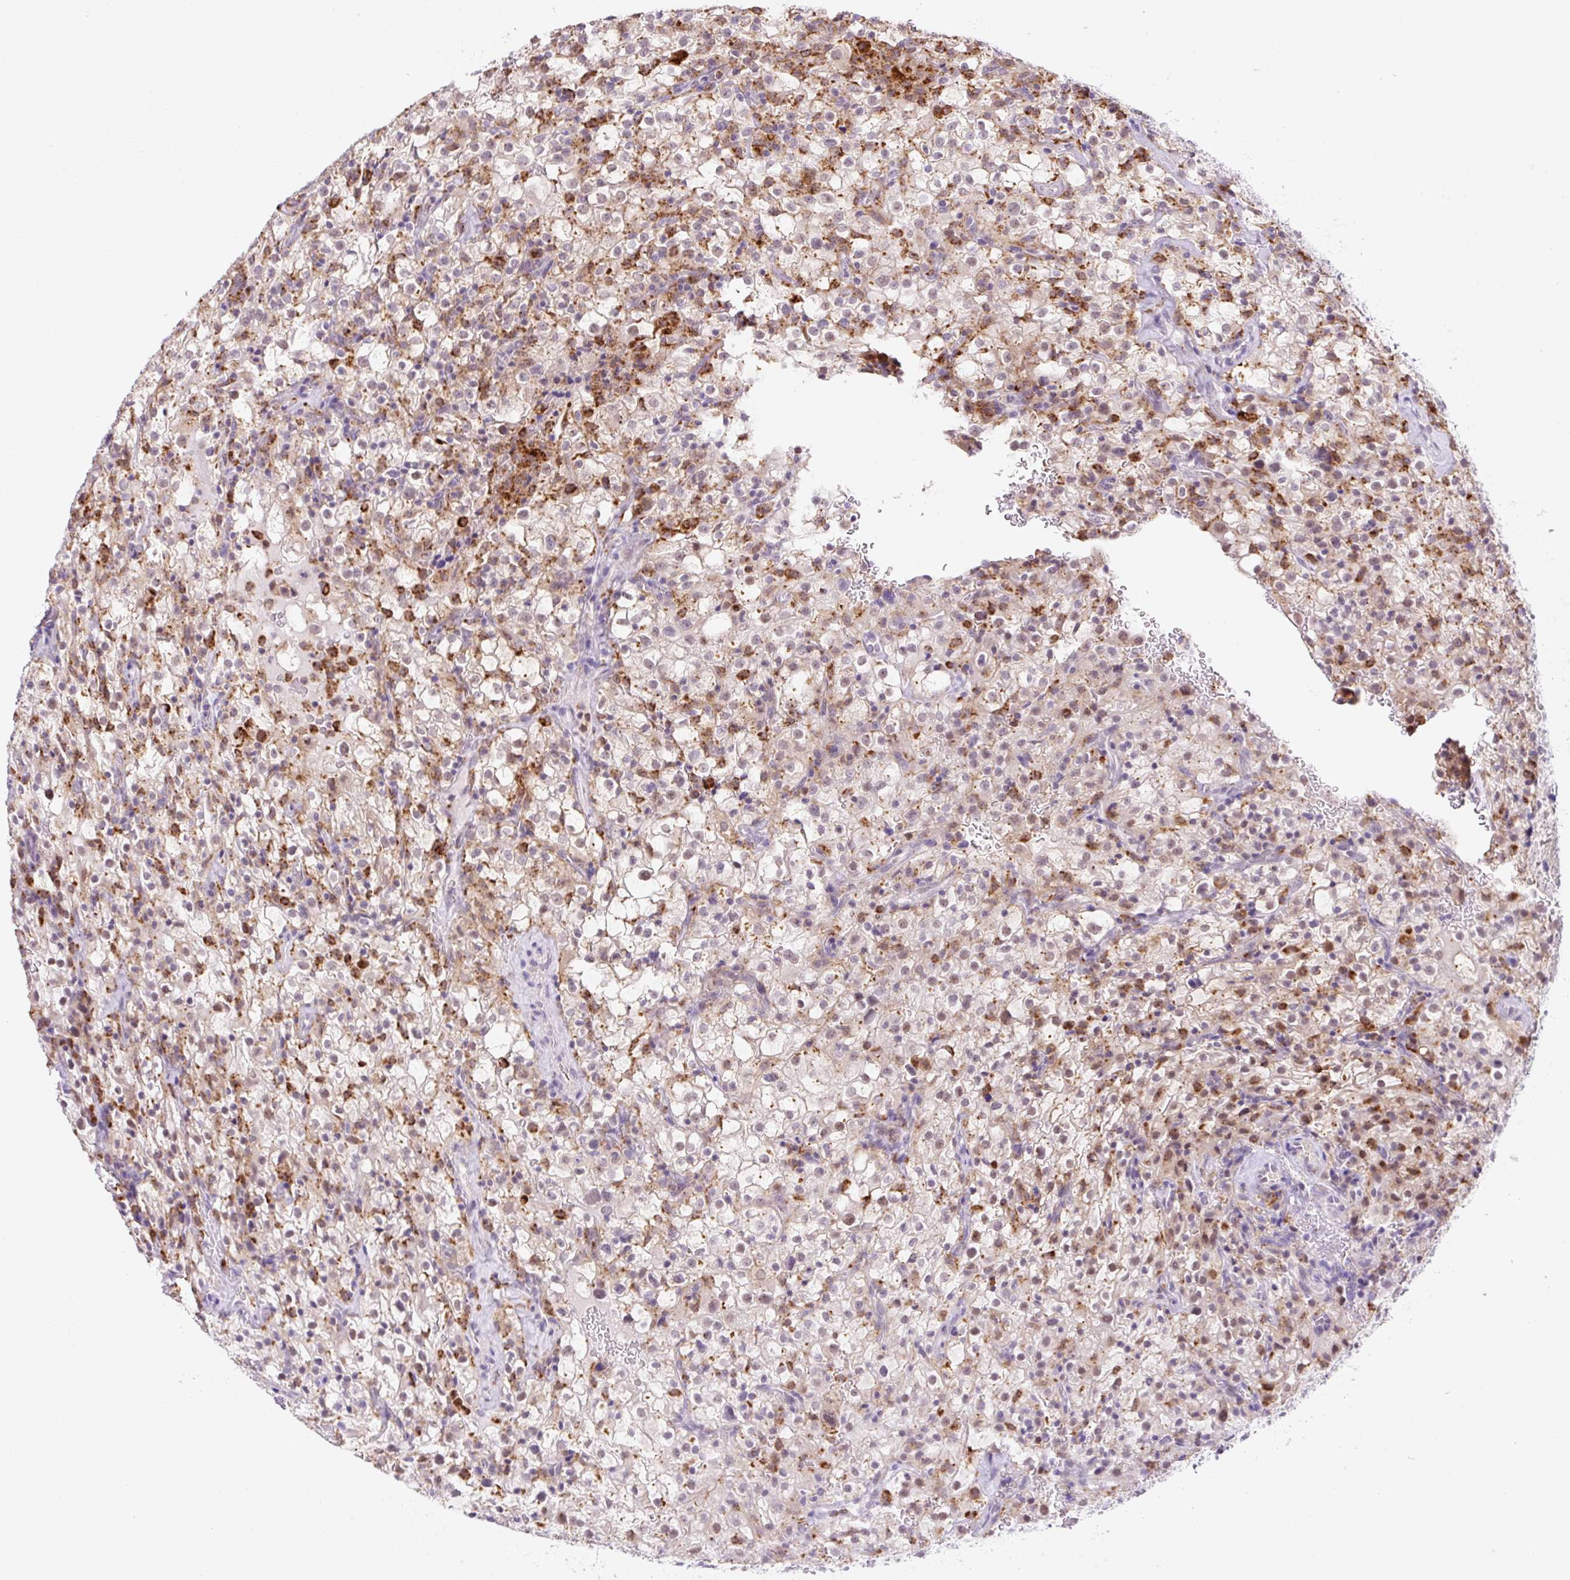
{"staining": {"intensity": "strong", "quantity": "25%-75%", "location": "cytoplasmic/membranous,nuclear"}, "tissue": "renal cancer", "cell_type": "Tumor cells", "image_type": "cancer", "snomed": [{"axis": "morphology", "description": "Adenocarcinoma, NOS"}, {"axis": "topography", "description": "Kidney"}], "caption": "Adenocarcinoma (renal) stained with immunohistochemistry (IHC) demonstrates strong cytoplasmic/membranous and nuclear staining in approximately 25%-75% of tumor cells.", "gene": "CEBPZOS", "patient": {"sex": "female", "age": 74}}